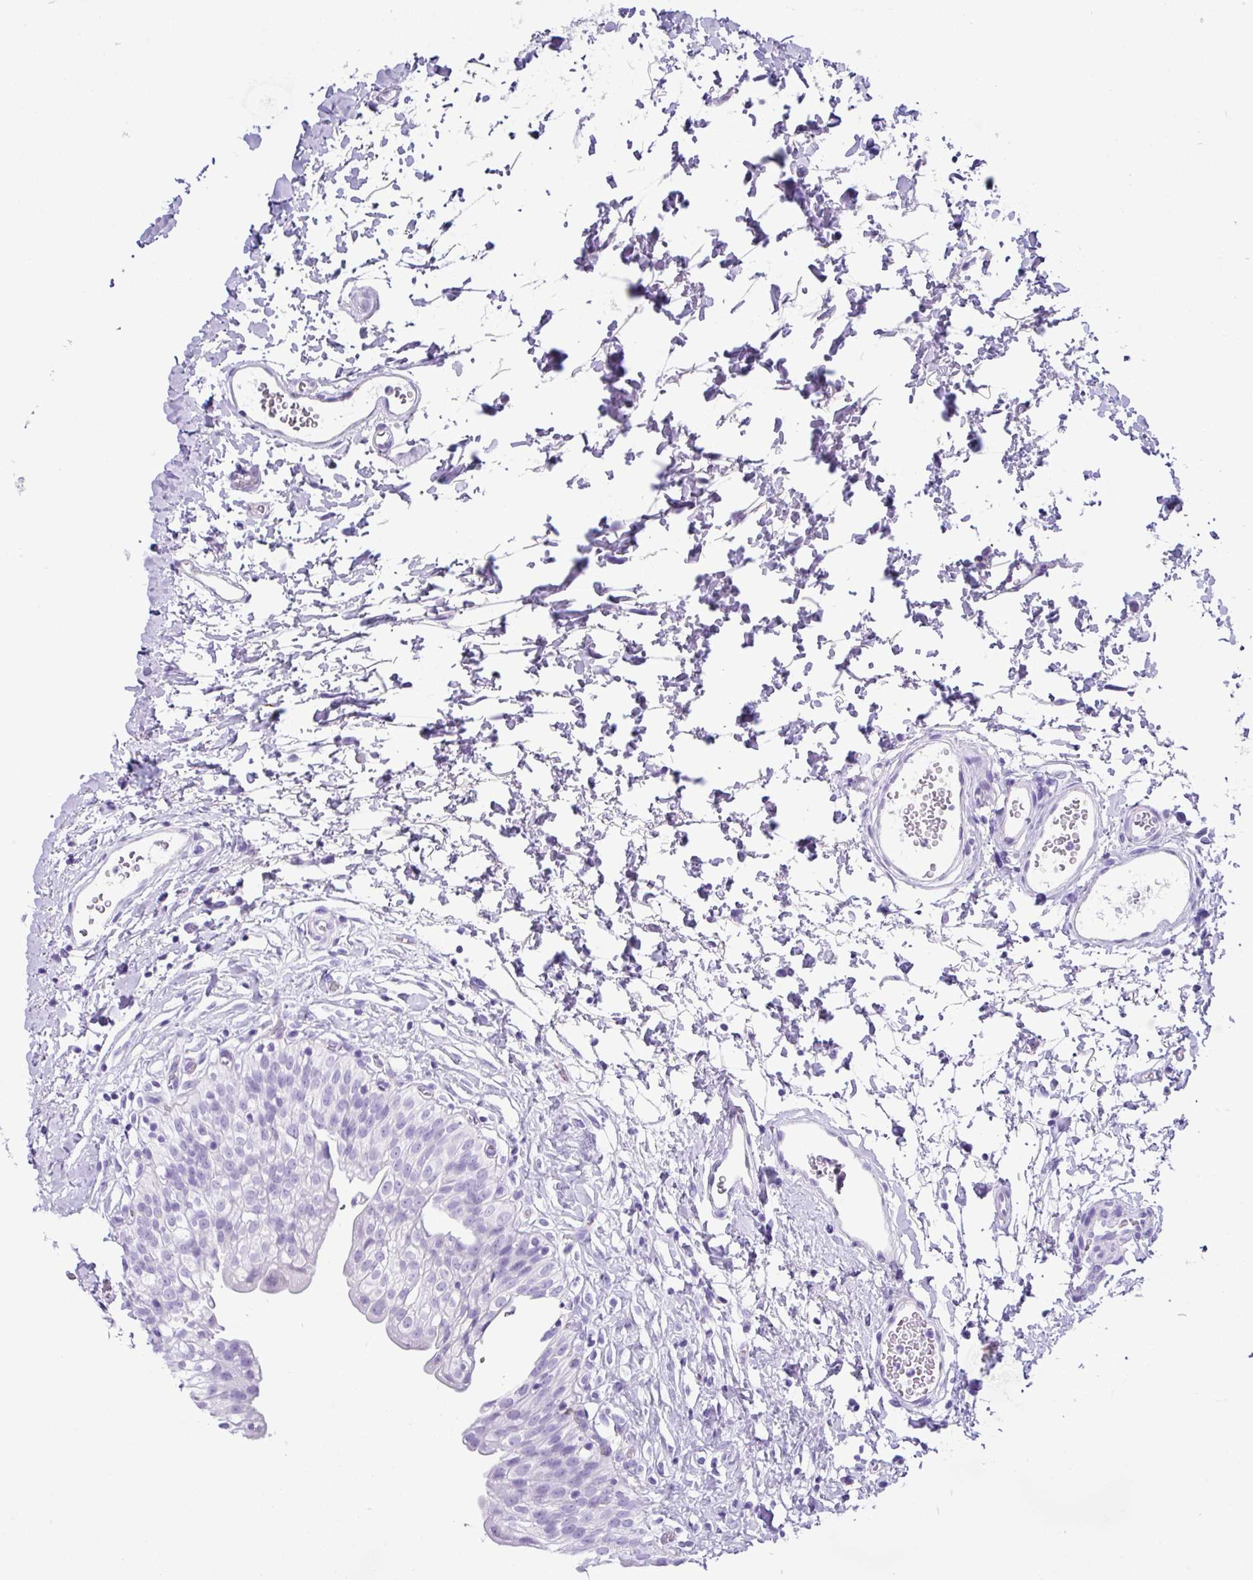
{"staining": {"intensity": "negative", "quantity": "none", "location": "none"}, "tissue": "urinary bladder", "cell_type": "Urothelial cells", "image_type": "normal", "snomed": [{"axis": "morphology", "description": "Normal tissue, NOS"}, {"axis": "topography", "description": "Urinary bladder"}], "caption": "Urothelial cells are negative for protein expression in unremarkable human urinary bladder. (DAB IHC visualized using brightfield microscopy, high magnification).", "gene": "ZG16", "patient": {"sex": "male", "age": 51}}